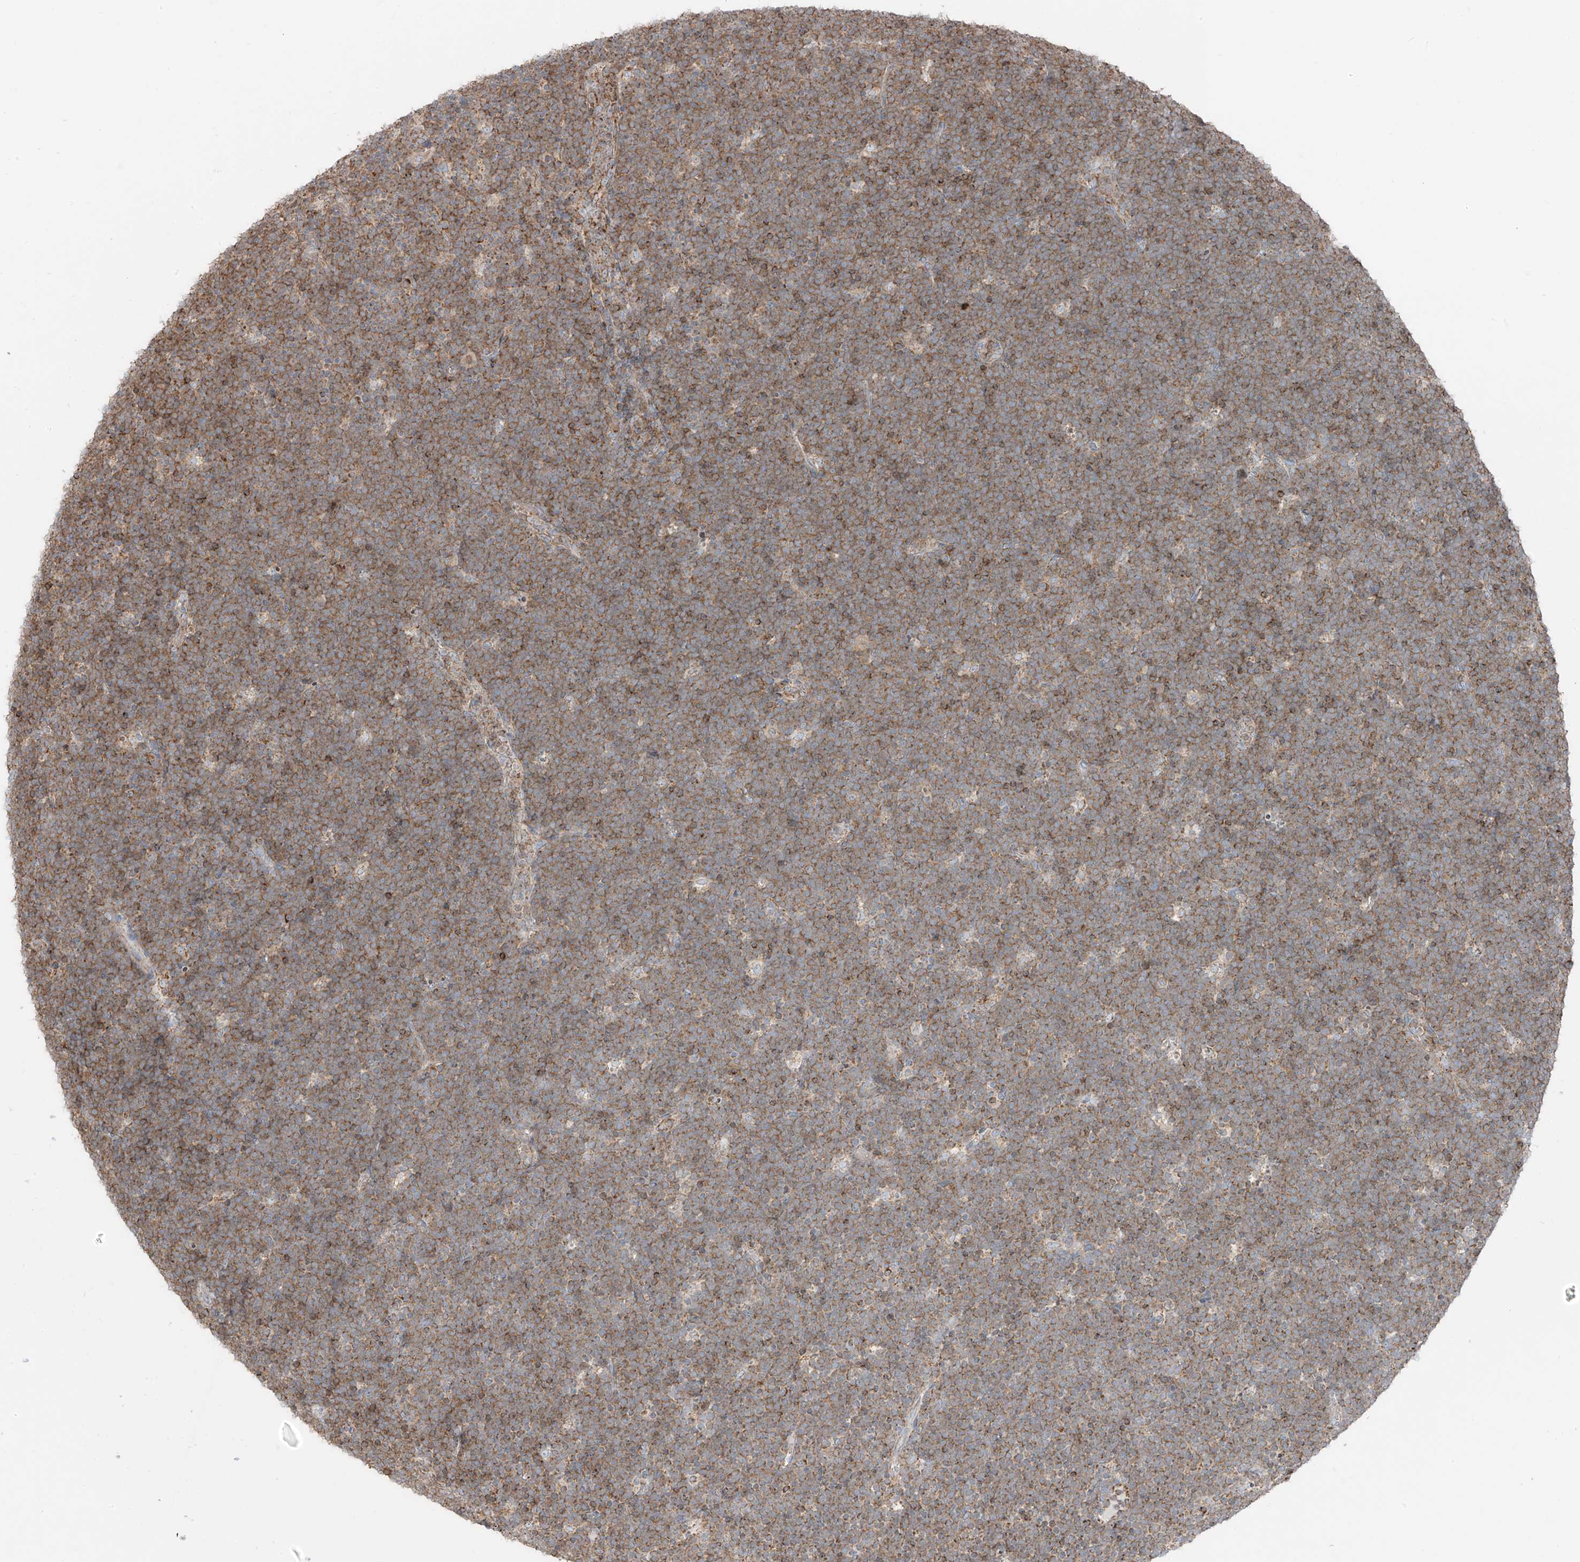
{"staining": {"intensity": "weak", "quantity": "25%-75%", "location": "cytoplasmic/membranous"}, "tissue": "lymphoma", "cell_type": "Tumor cells", "image_type": "cancer", "snomed": [{"axis": "morphology", "description": "Malignant lymphoma, non-Hodgkin's type, High grade"}, {"axis": "topography", "description": "Lymph node"}], "caption": "This is an image of immunohistochemistry staining of lymphoma, which shows weak positivity in the cytoplasmic/membranous of tumor cells.", "gene": "ETHE1", "patient": {"sex": "male", "age": 13}}